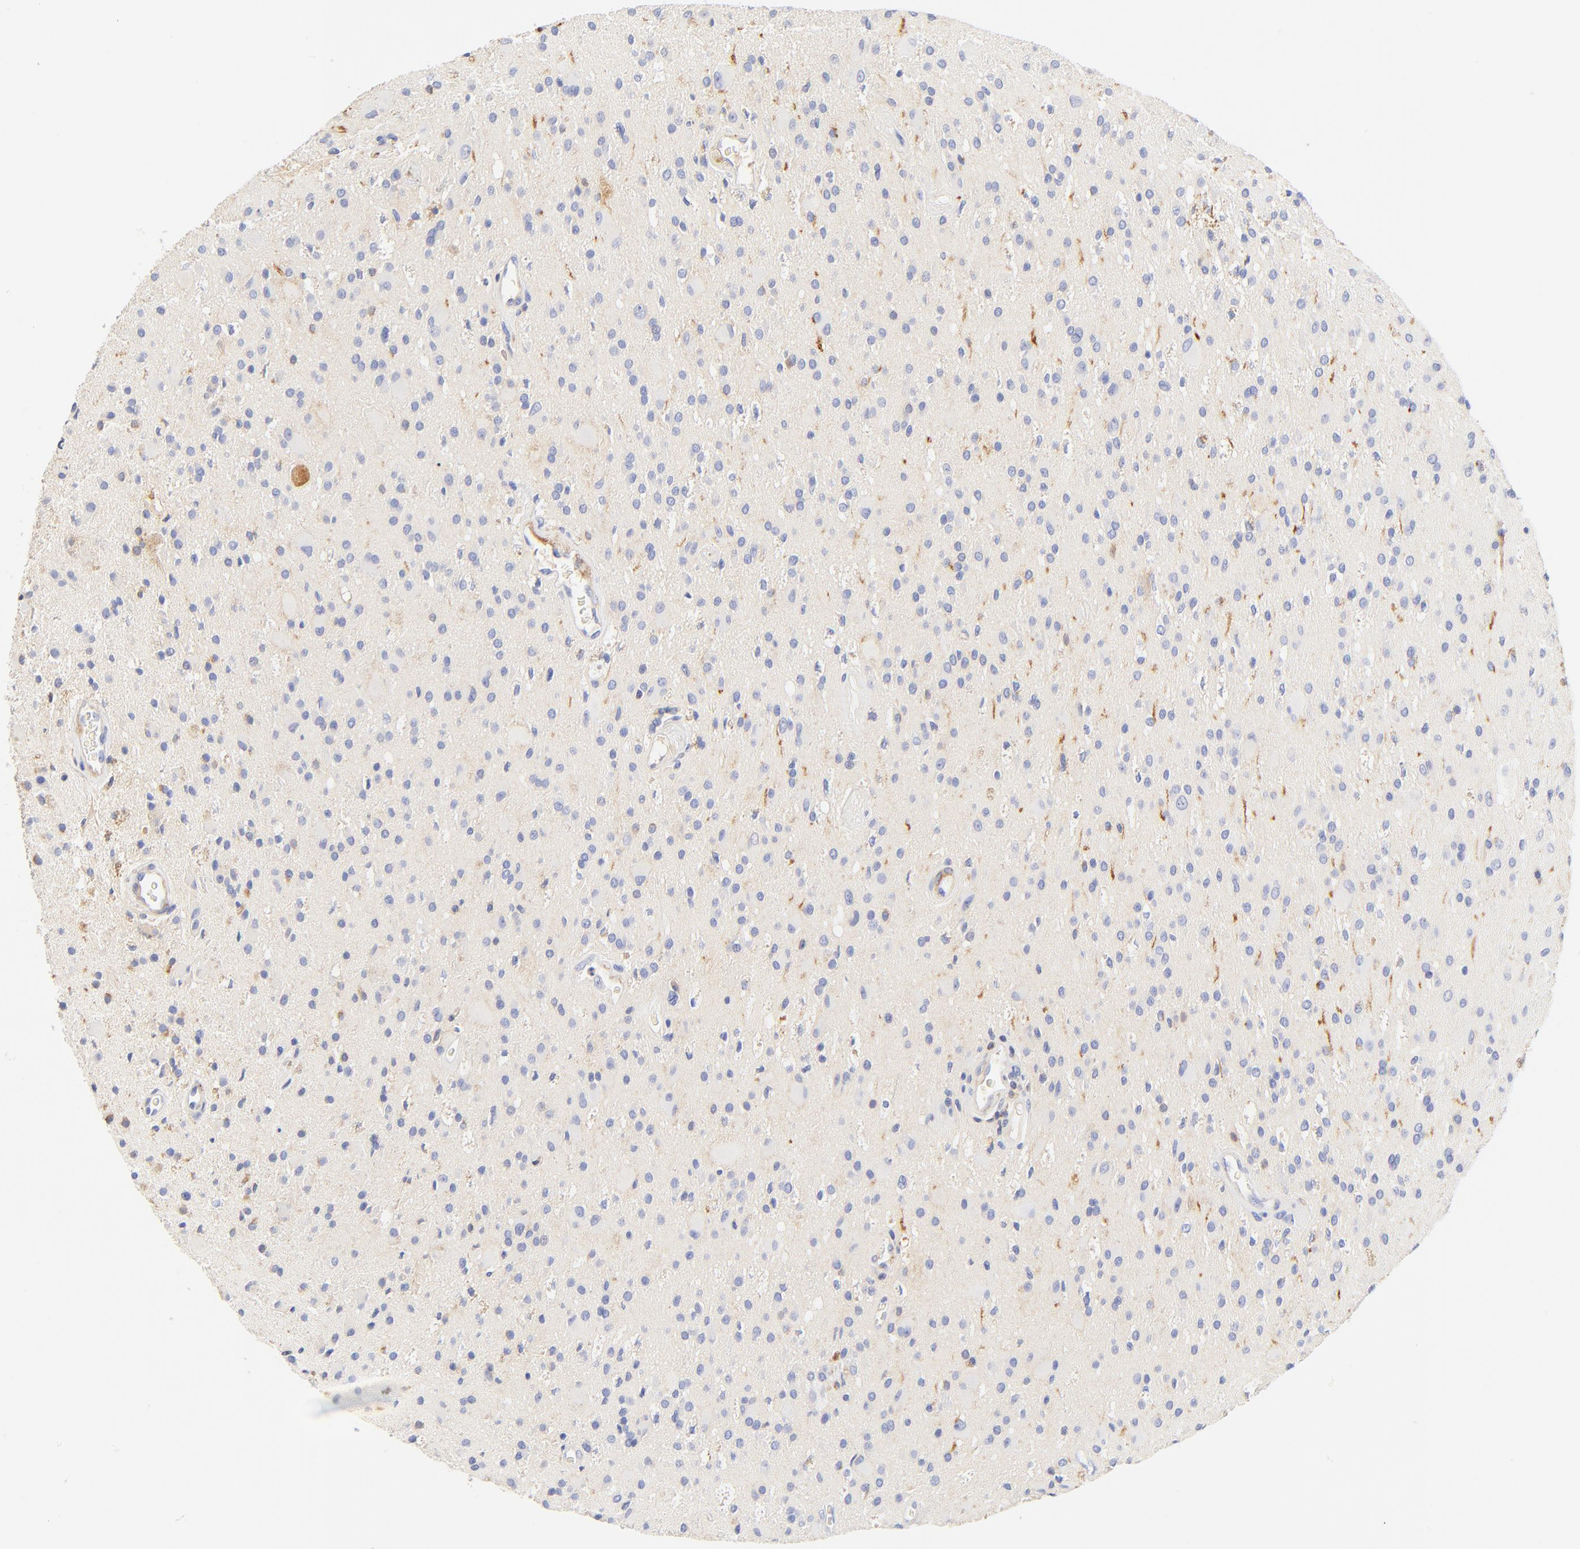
{"staining": {"intensity": "negative", "quantity": "none", "location": "none"}, "tissue": "glioma", "cell_type": "Tumor cells", "image_type": "cancer", "snomed": [{"axis": "morphology", "description": "Glioma, malignant, Low grade"}, {"axis": "topography", "description": "Brain"}], "caption": "Photomicrograph shows no protein positivity in tumor cells of glioma tissue.", "gene": "MDGA2", "patient": {"sex": "male", "age": 58}}